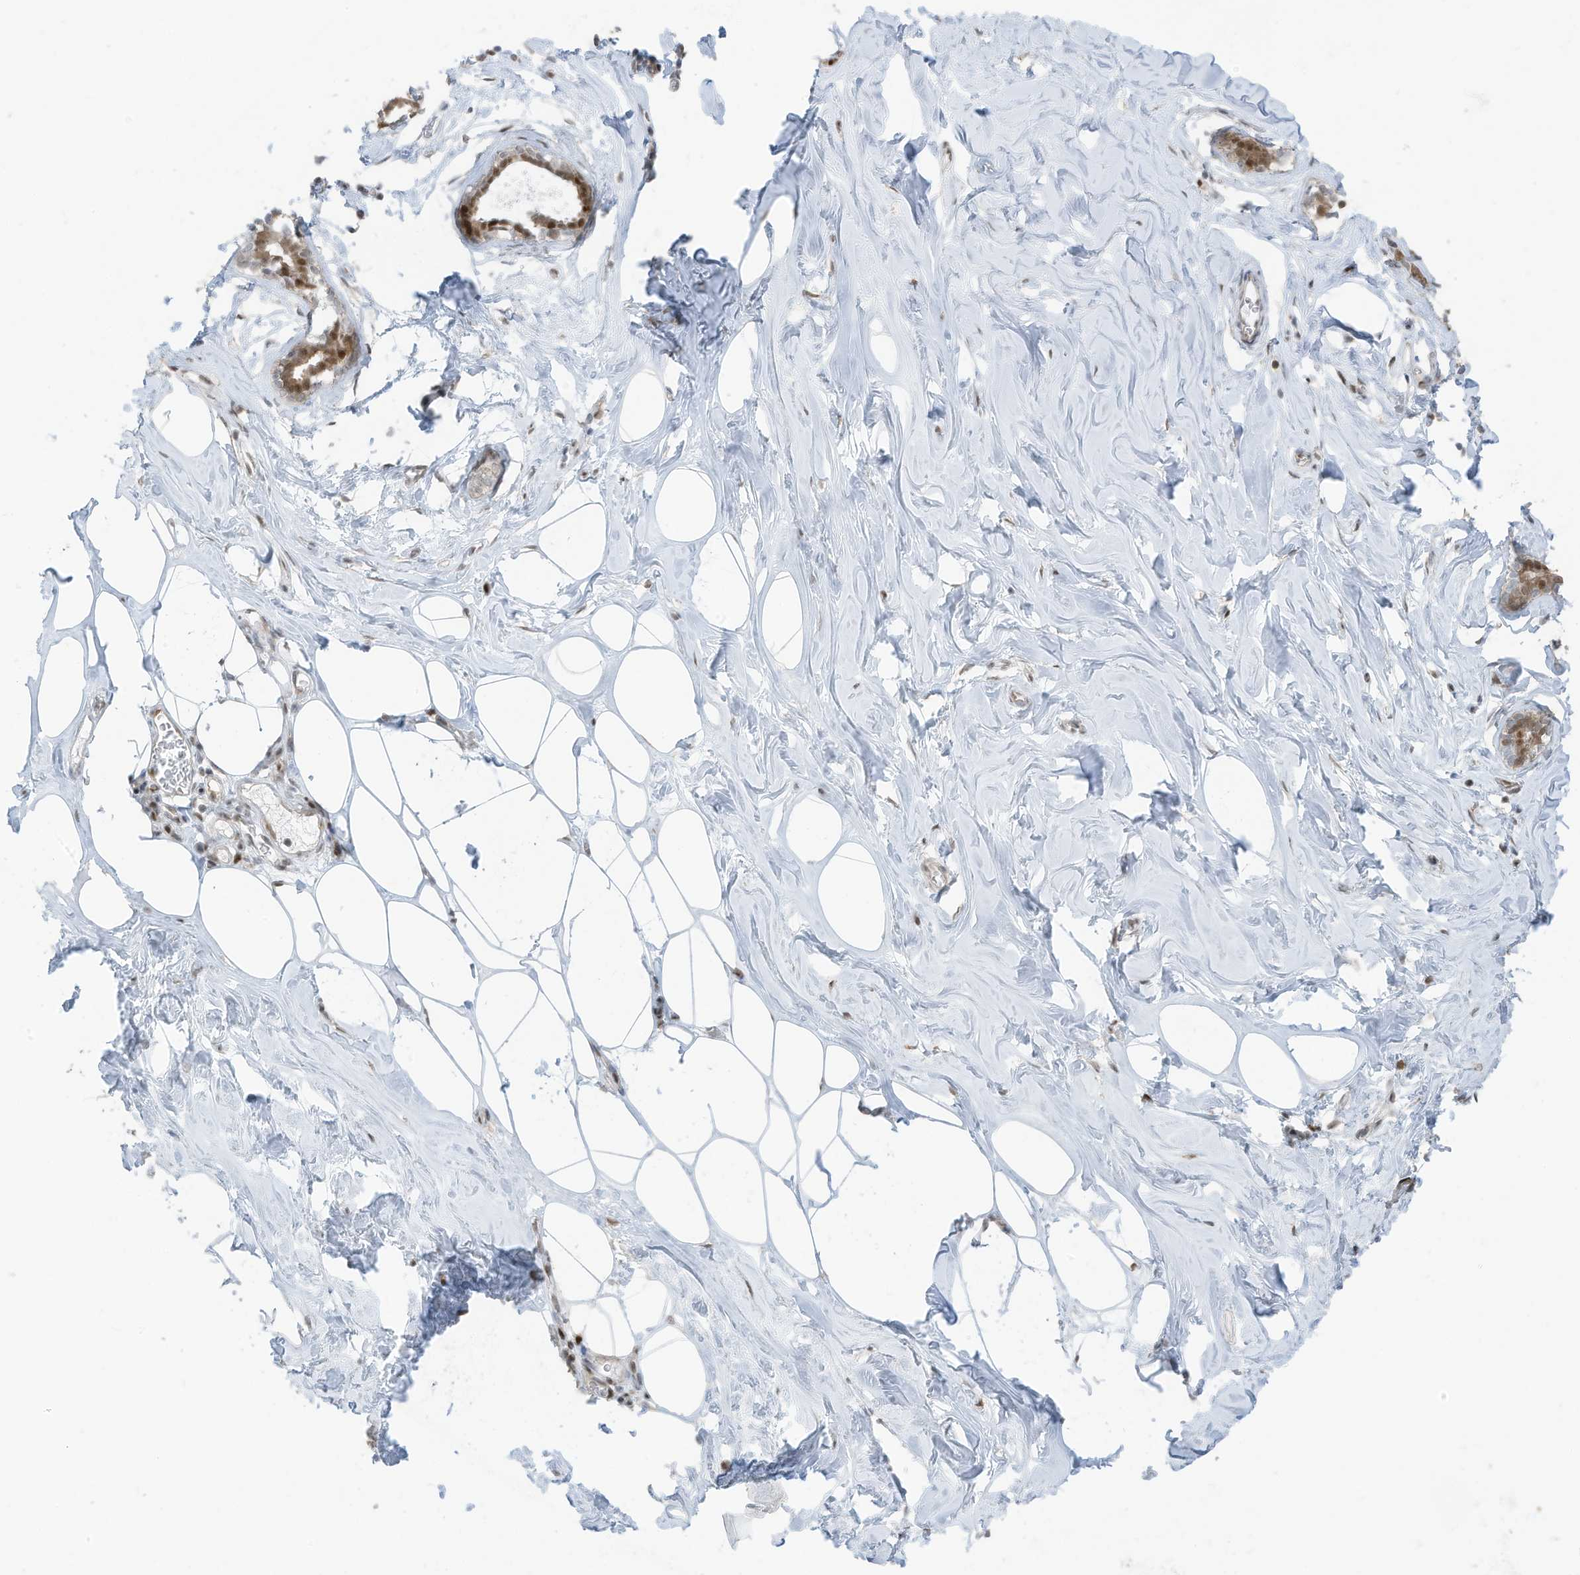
{"staining": {"intensity": "moderate", "quantity": ">75%", "location": "nuclear"}, "tissue": "adipose tissue", "cell_type": "Adipocytes", "image_type": "normal", "snomed": [{"axis": "morphology", "description": "Normal tissue, NOS"}, {"axis": "morphology", "description": "Fibrosis, NOS"}, {"axis": "topography", "description": "Breast"}, {"axis": "topography", "description": "Adipose tissue"}], "caption": "Immunohistochemical staining of normal adipose tissue reveals >75% levels of moderate nuclear protein expression in about >75% of adipocytes.", "gene": "ZCWPW2", "patient": {"sex": "female", "age": 39}}